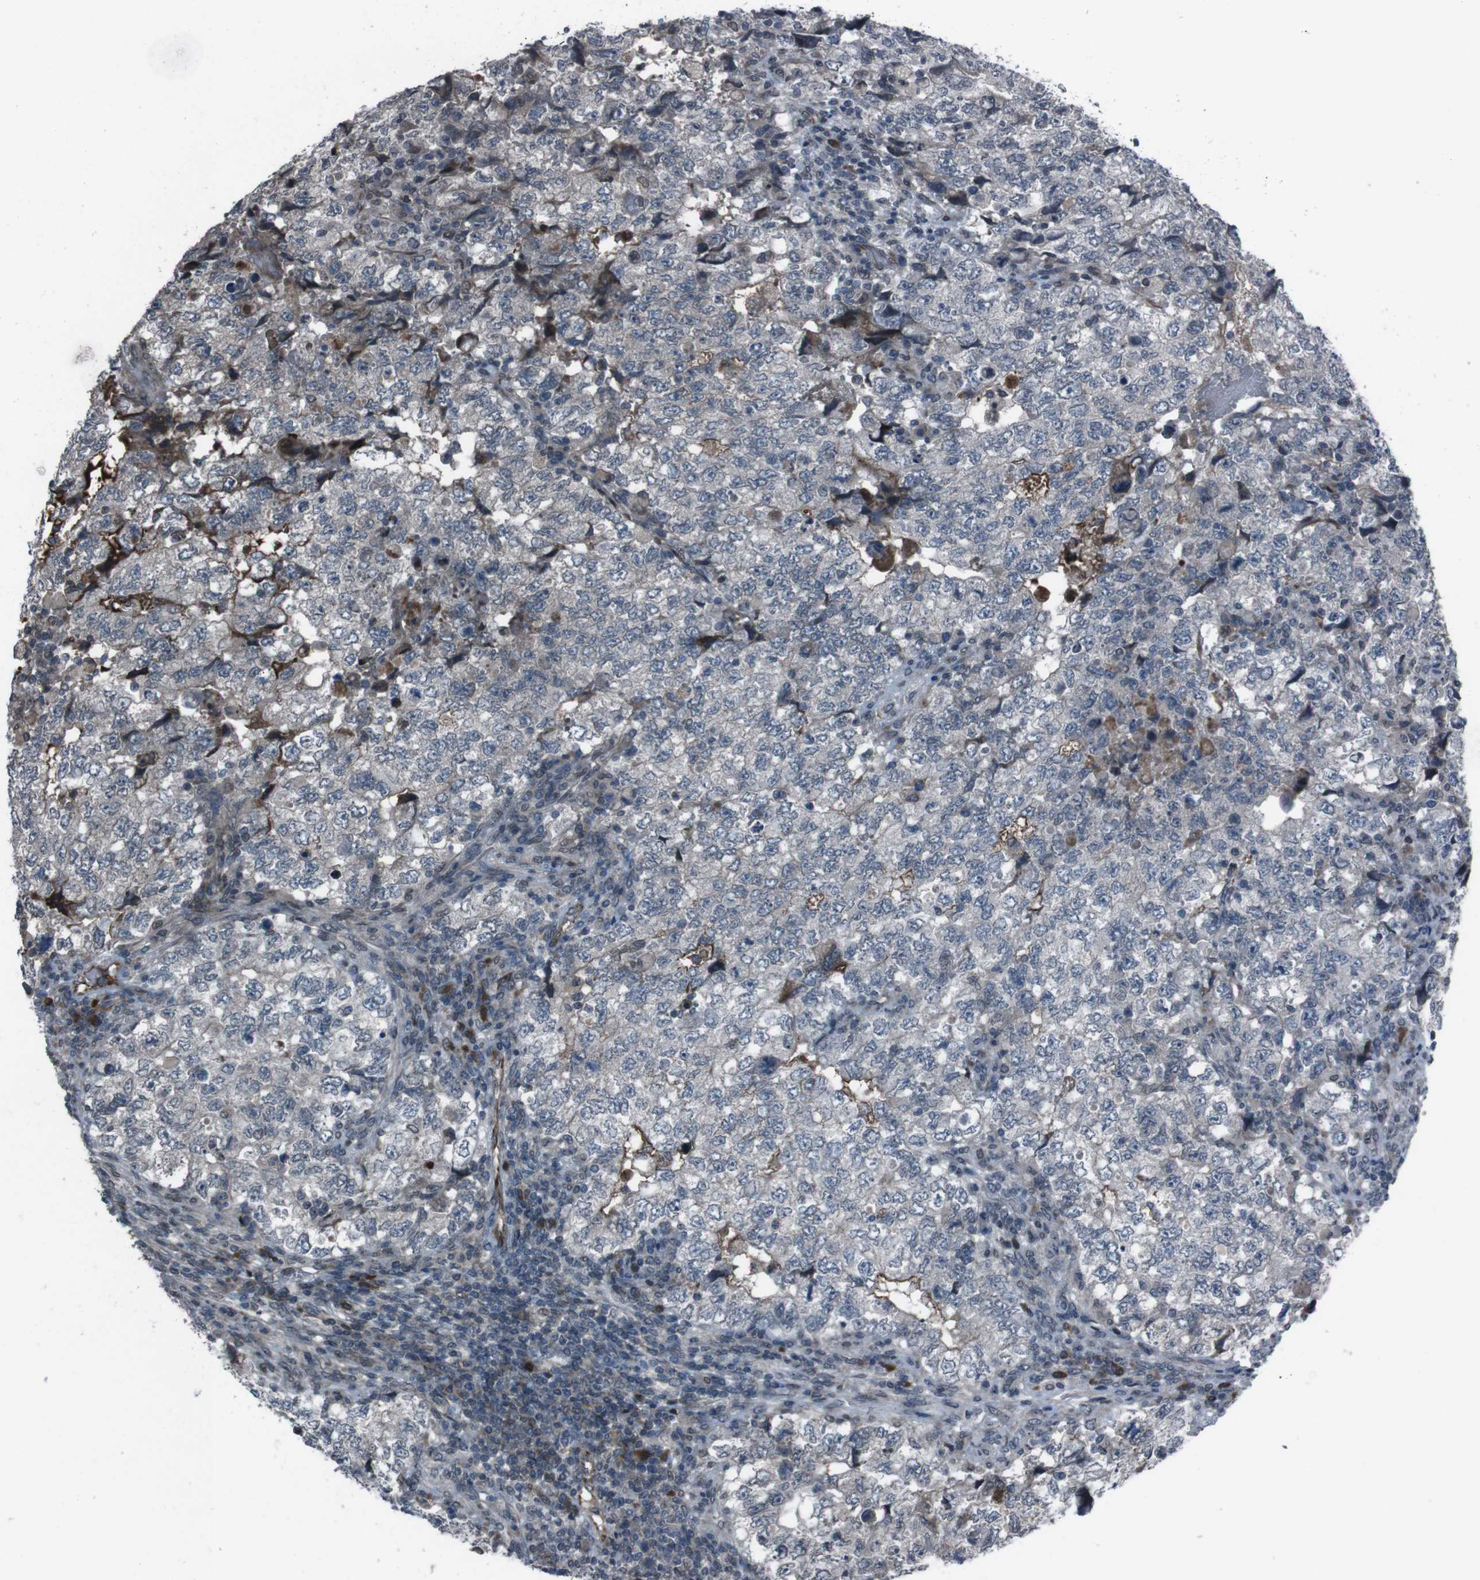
{"staining": {"intensity": "moderate", "quantity": "<25%", "location": "cytoplasmic/membranous"}, "tissue": "testis cancer", "cell_type": "Tumor cells", "image_type": "cancer", "snomed": [{"axis": "morphology", "description": "Carcinoma, Embryonal, NOS"}, {"axis": "topography", "description": "Testis"}], "caption": "Protein expression analysis of testis cancer displays moderate cytoplasmic/membranous expression in approximately <25% of tumor cells.", "gene": "SS18L1", "patient": {"sex": "male", "age": 36}}